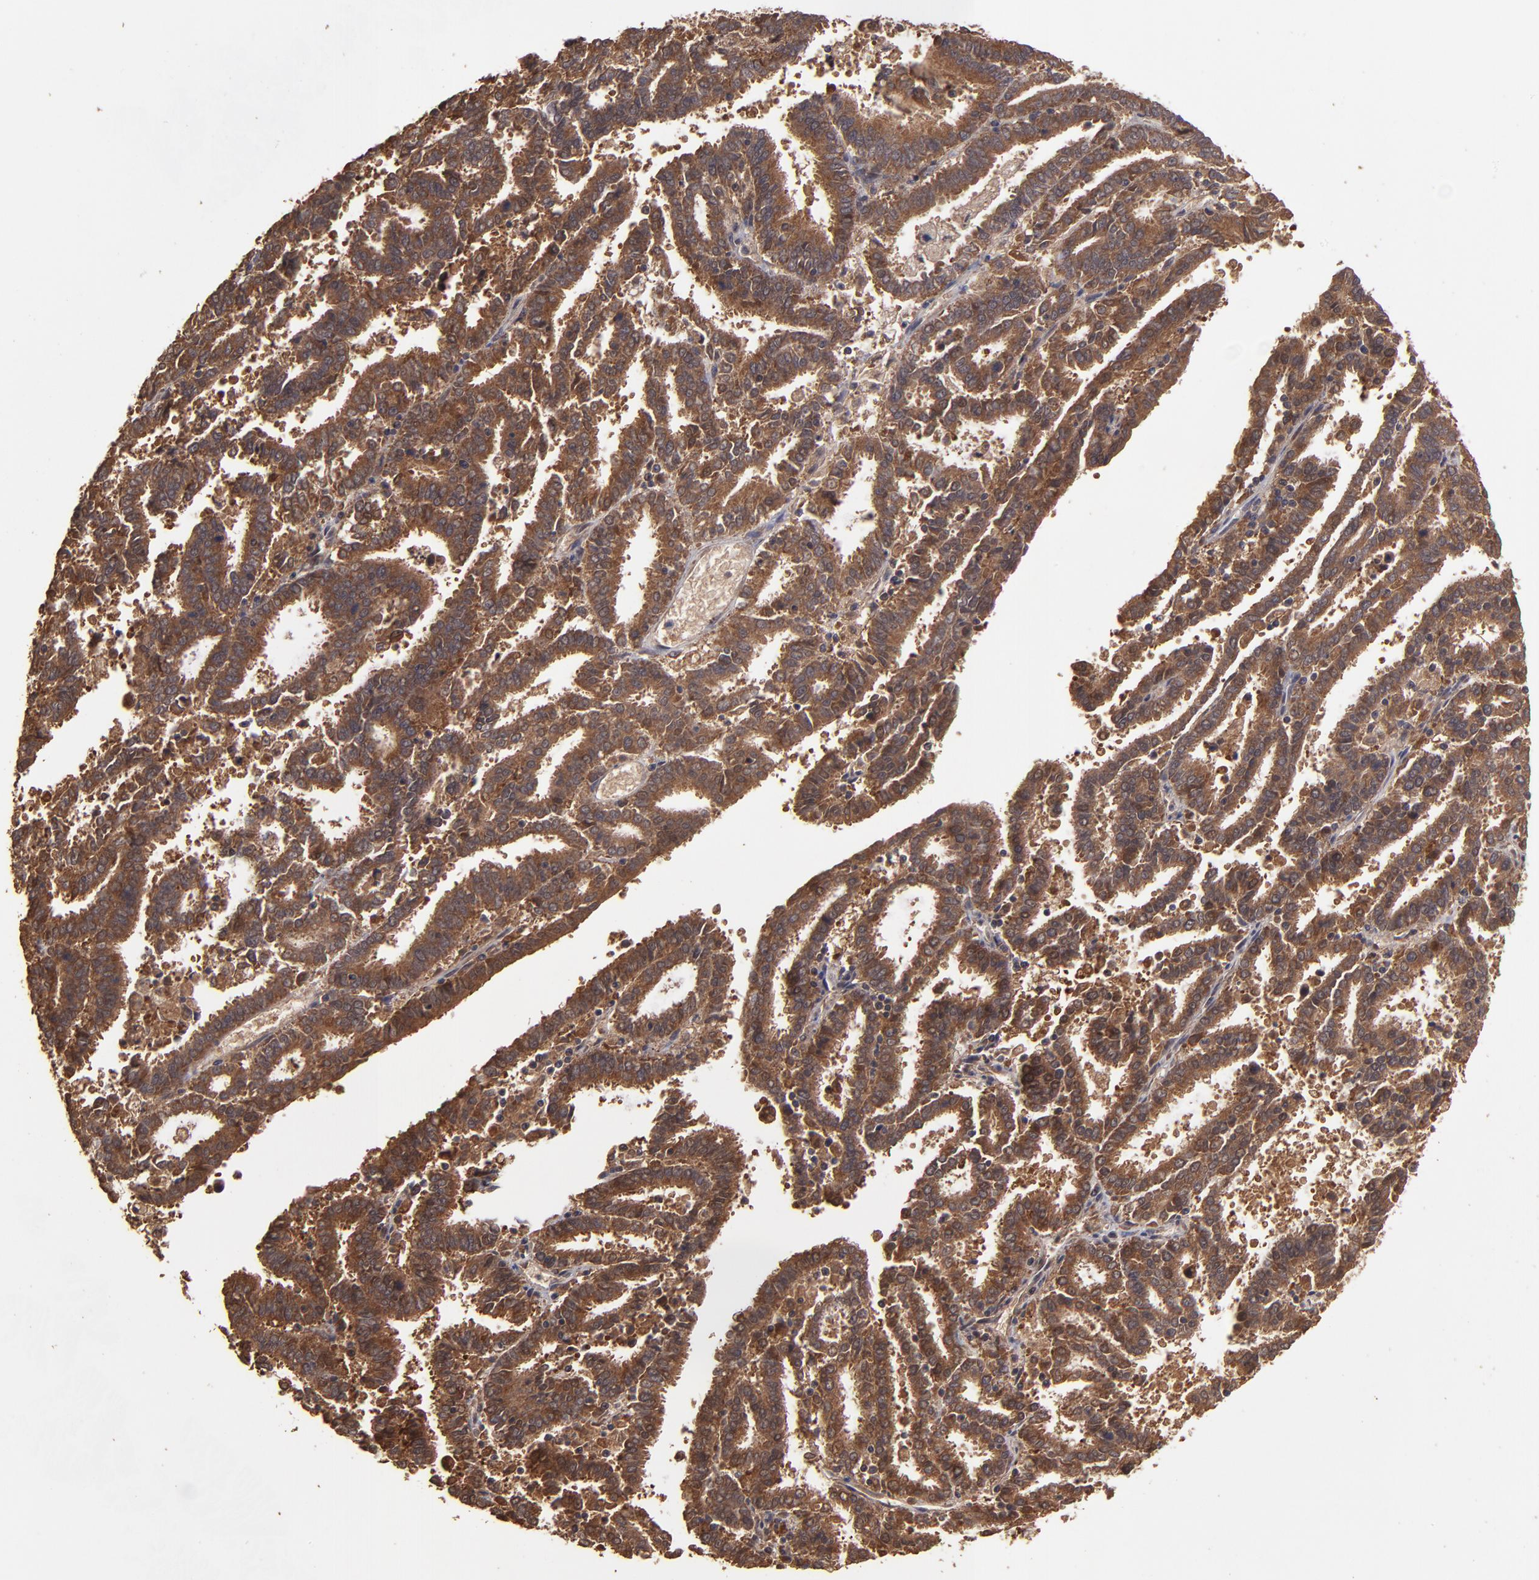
{"staining": {"intensity": "strong", "quantity": ">75%", "location": "cytoplasmic/membranous"}, "tissue": "endometrial cancer", "cell_type": "Tumor cells", "image_type": "cancer", "snomed": [{"axis": "morphology", "description": "Adenocarcinoma, NOS"}, {"axis": "topography", "description": "Uterus"}], "caption": "This micrograph demonstrates adenocarcinoma (endometrial) stained with immunohistochemistry to label a protein in brown. The cytoplasmic/membranous of tumor cells show strong positivity for the protein. Nuclei are counter-stained blue.", "gene": "TXNDC16", "patient": {"sex": "female", "age": 83}}